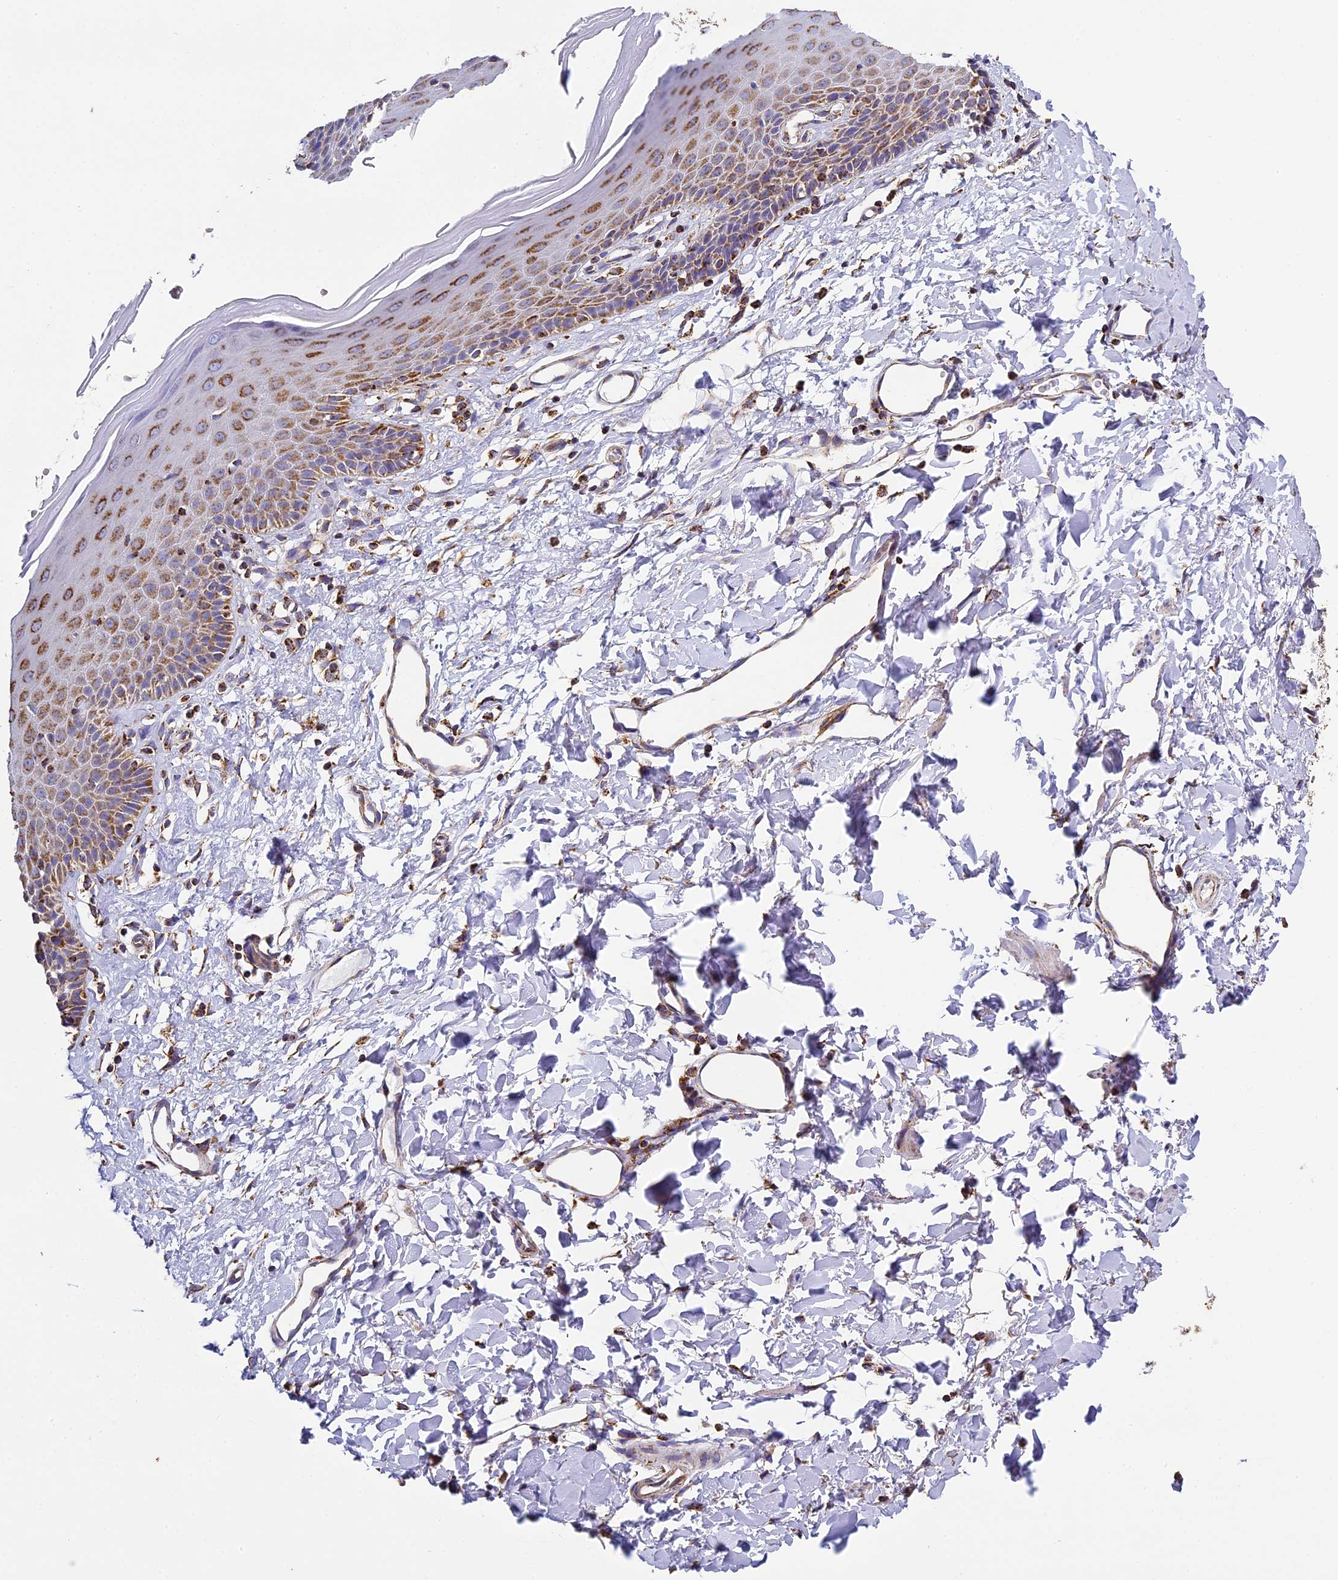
{"staining": {"intensity": "strong", "quantity": ">75%", "location": "cytoplasmic/membranous"}, "tissue": "skin", "cell_type": "Epidermal cells", "image_type": "normal", "snomed": [{"axis": "morphology", "description": "Normal tissue, NOS"}, {"axis": "topography", "description": "Vulva"}], "caption": "Epidermal cells reveal strong cytoplasmic/membranous staining in approximately >75% of cells in unremarkable skin. The staining was performed using DAB (3,3'-diaminobenzidine) to visualize the protein expression in brown, while the nuclei were stained in blue with hematoxylin (Magnification: 20x).", "gene": "STK17A", "patient": {"sex": "female", "age": 68}}